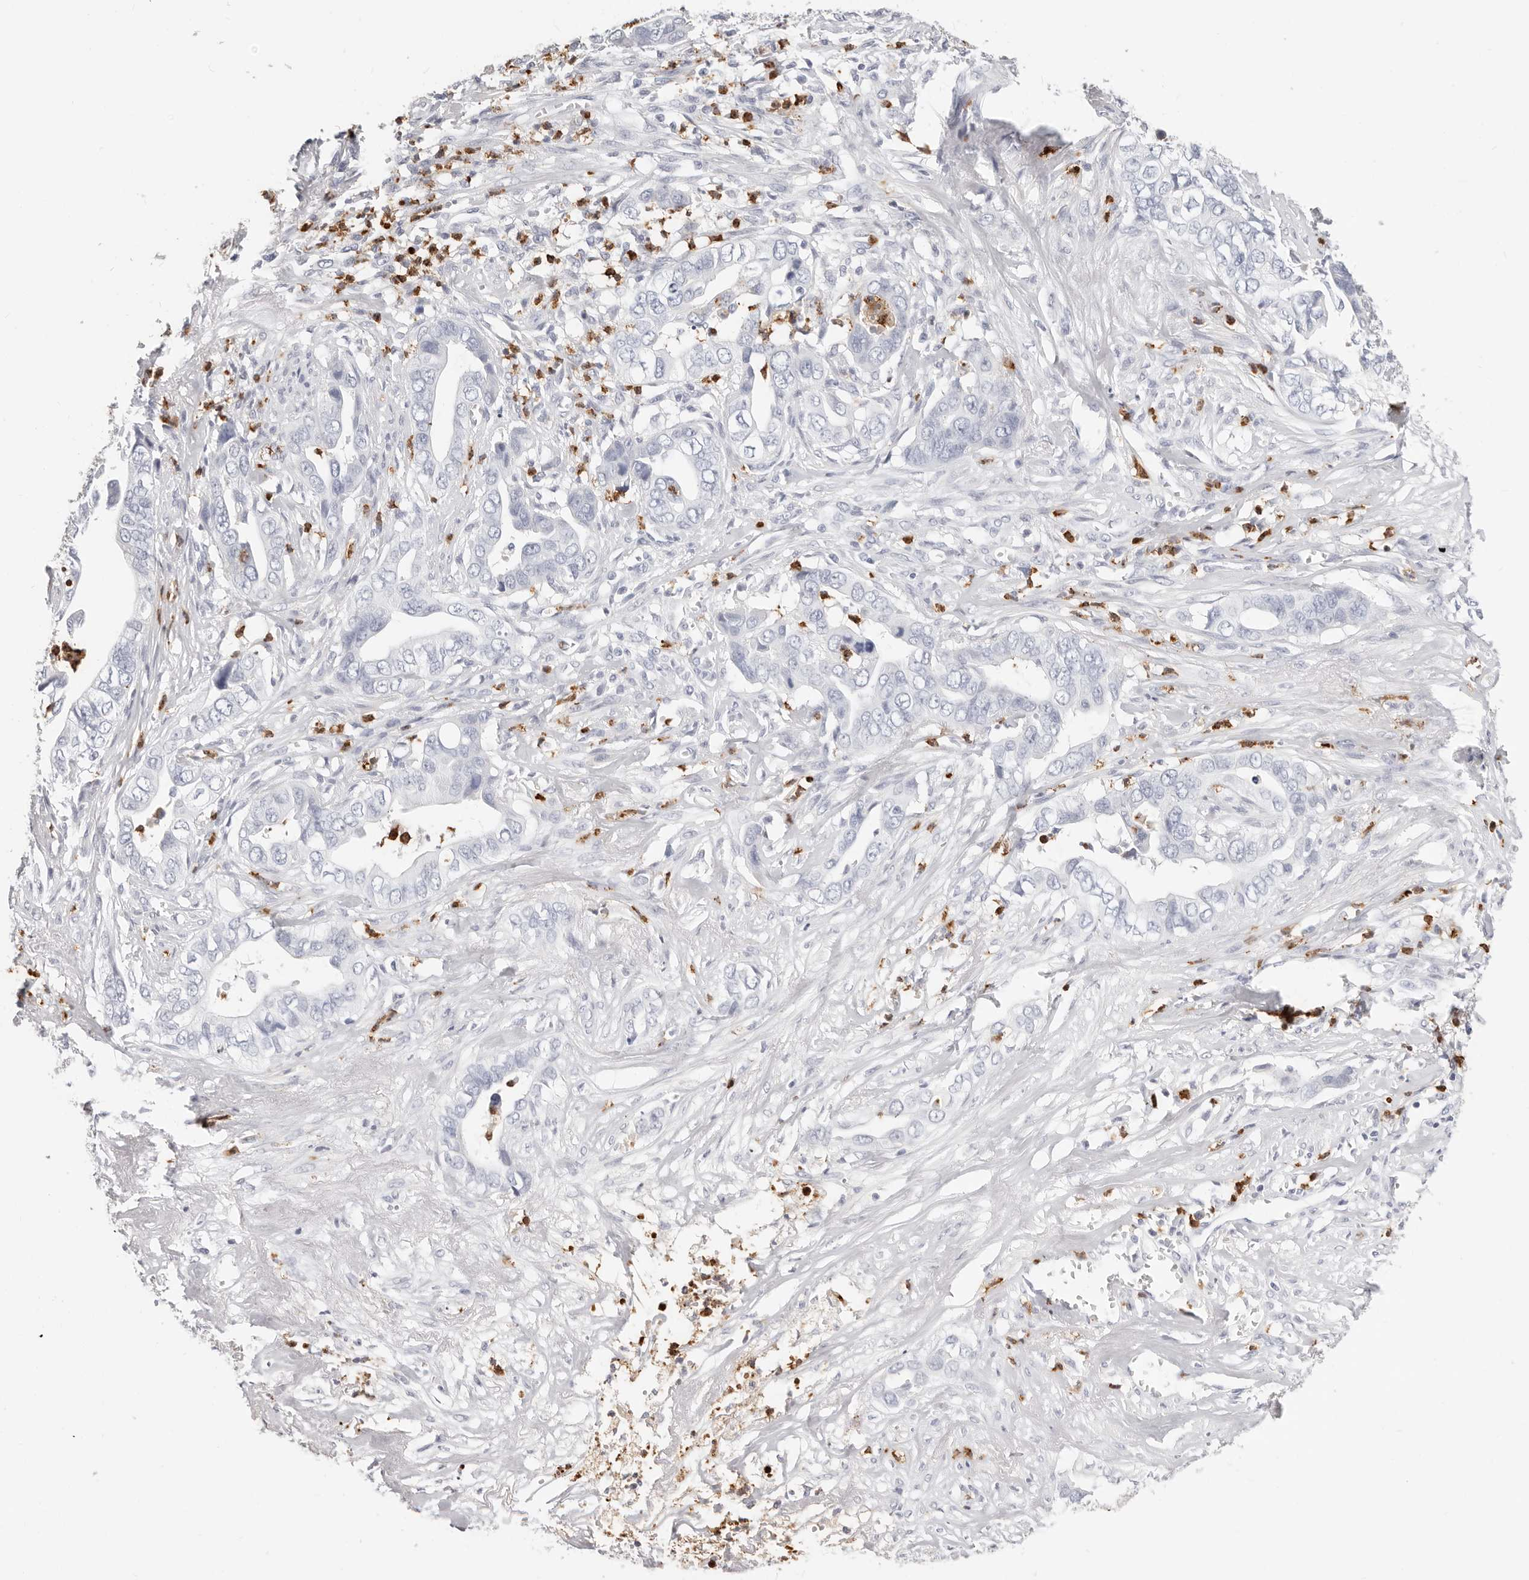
{"staining": {"intensity": "negative", "quantity": "none", "location": "none"}, "tissue": "liver cancer", "cell_type": "Tumor cells", "image_type": "cancer", "snomed": [{"axis": "morphology", "description": "Cholangiocarcinoma"}, {"axis": "topography", "description": "Liver"}], "caption": "This is an immunohistochemistry (IHC) micrograph of human liver cancer. There is no expression in tumor cells.", "gene": "CAMP", "patient": {"sex": "female", "age": 79}}